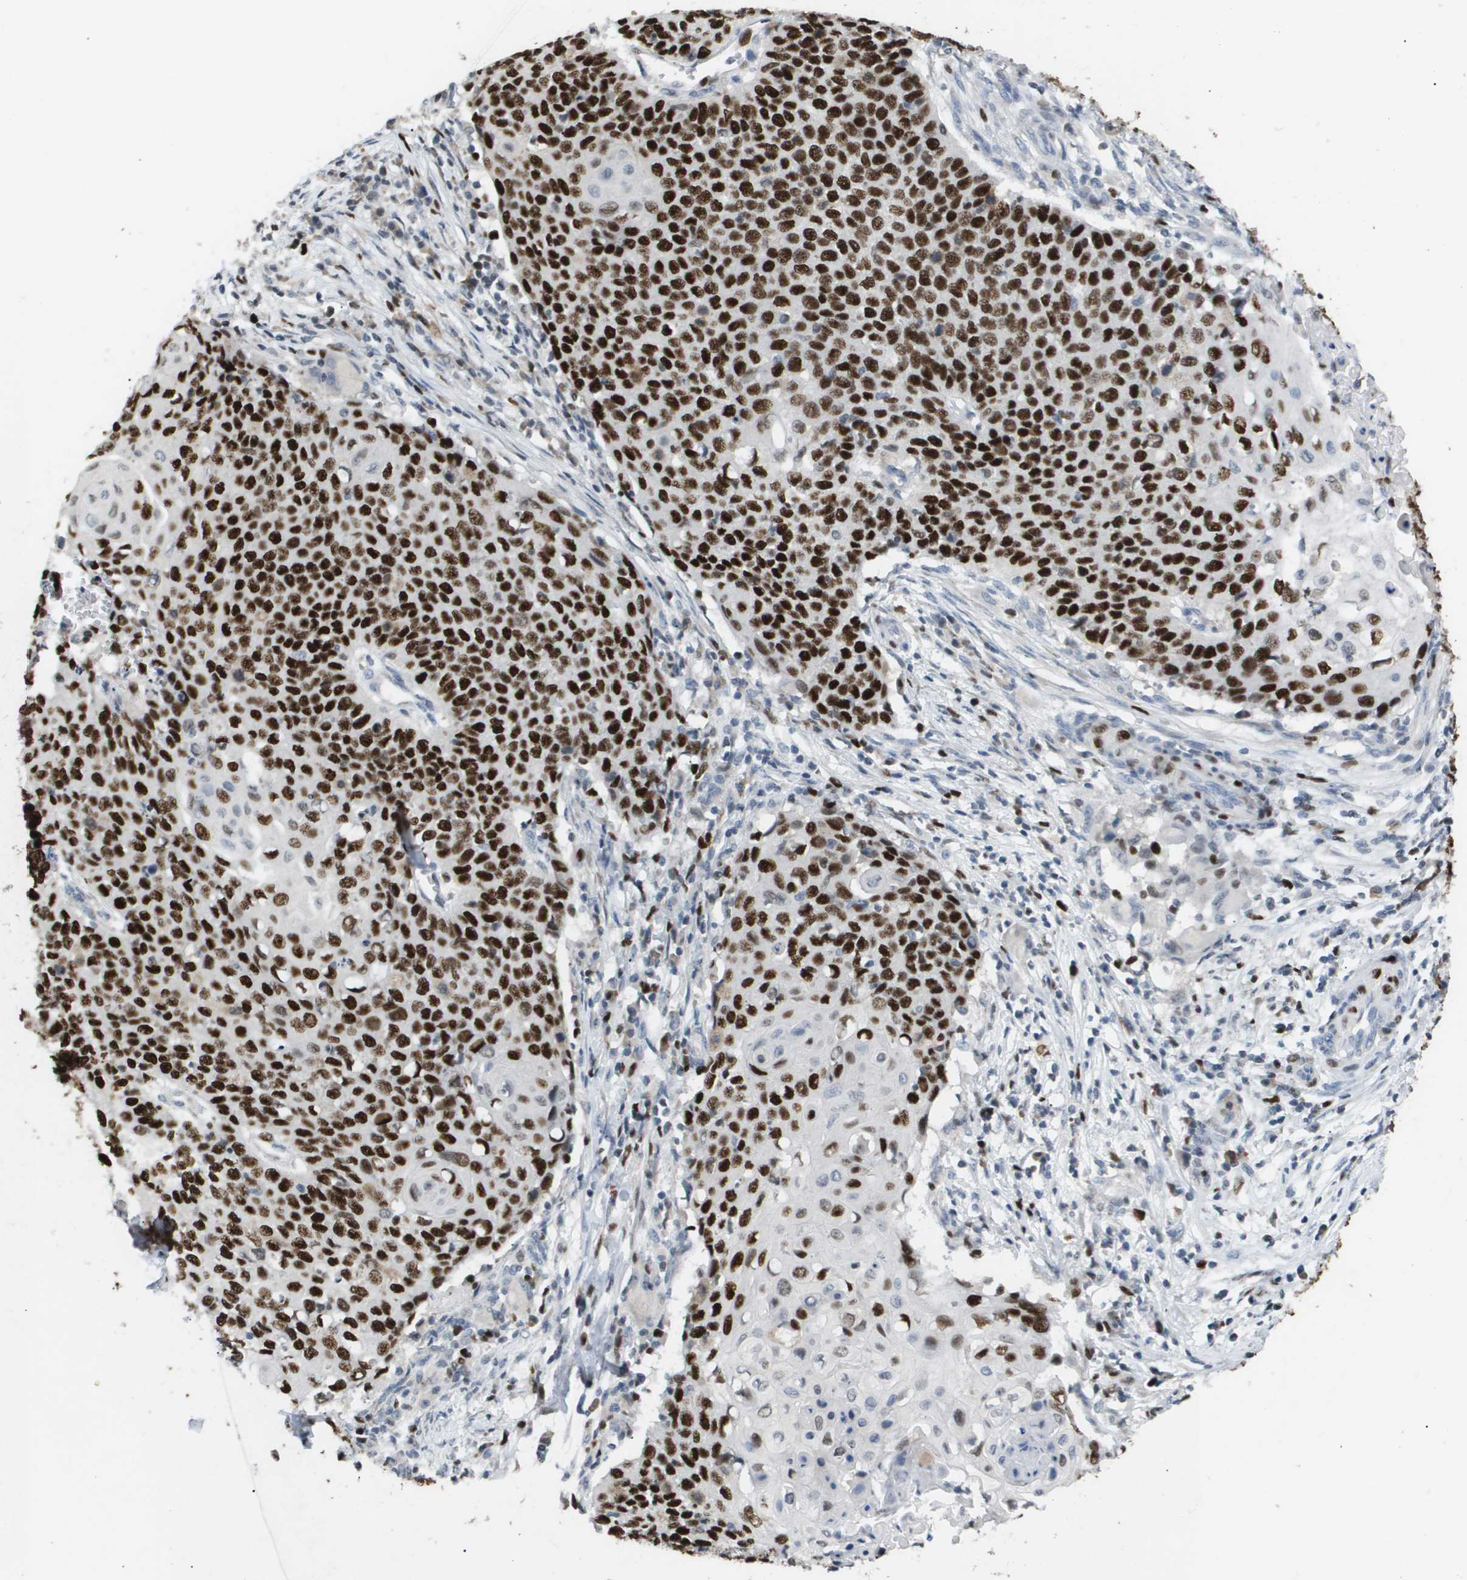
{"staining": {"intensity": "strong", "quantity": ">75%", "location": "nuclear"}, "tissue": "cervical cancer", "cell_type": "Tumor cells", "image_type": "cancer", "snomed": [{"axis": "morphology", "description": "Squamous cell carcinoma, NOS"}, {"axis": "topography", "description": "Cervix"}], "caption": "Immunohistochemistry staining of cervical squamous cell carcinoma, which demonstrates high levels of strong nuclear positivity in about >75% of tumor cells indicating strong nuclear protein positivity. The staining was performed using DAB (3,3'-diaminobenzidine) (brown) for protein detection and nuclei were counterstained in hematoxylin (blue).", "gene": "ANAPC2", "patient": {"sex": "female", "age": 39}}